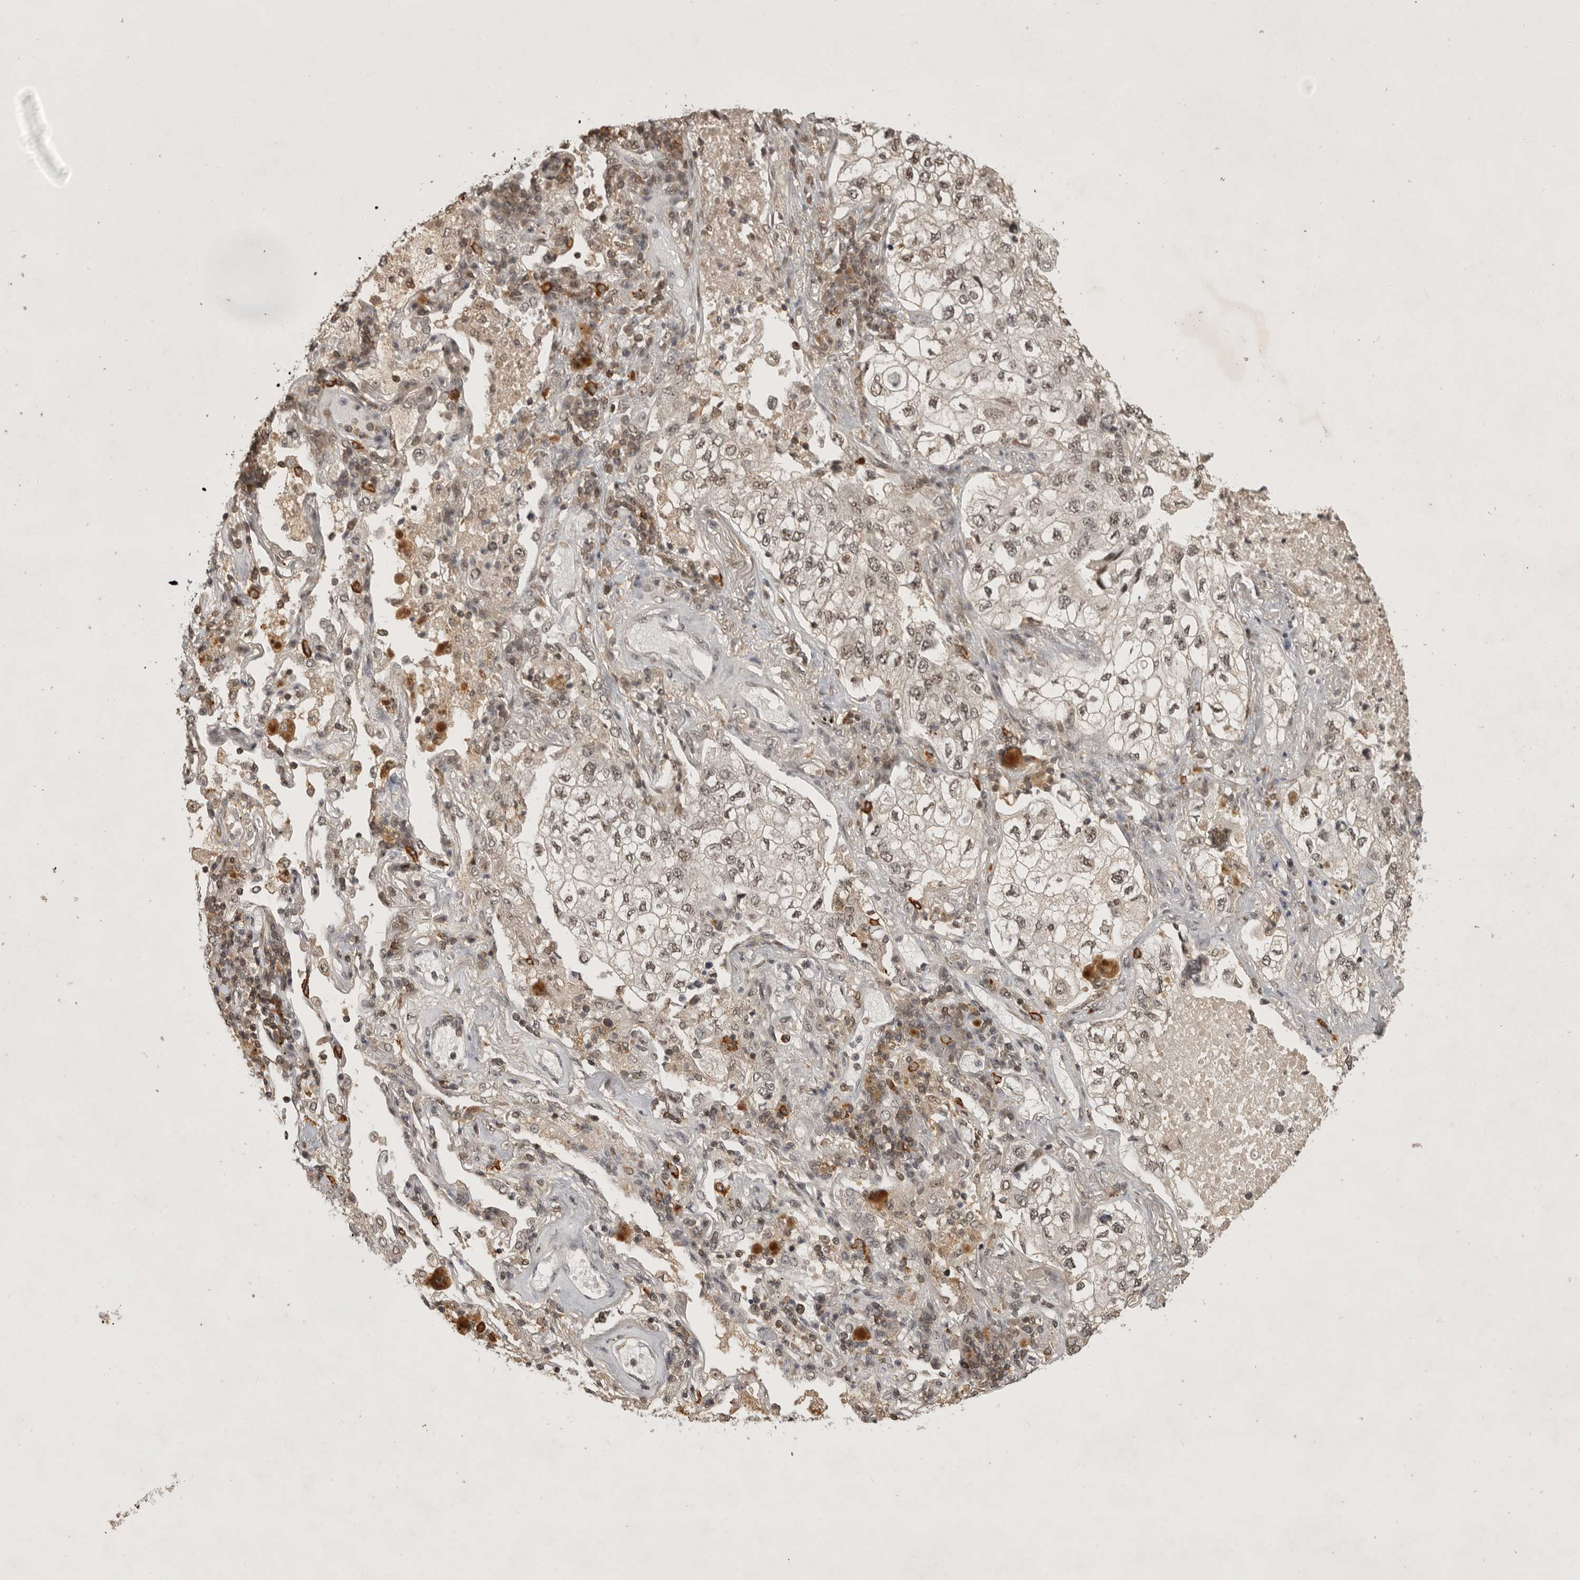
{"staining": {"intensity": "weak", "quantity": ">75%", "location": "nuclear"}, "tissue": "lung cancer", "cell_type": "Tumor cells", "image_type": "cancer", "snomed": [{"axis": "morphology", "description": "Adenocarcinoma, NOS"}, {"axis": "topography", "description": "Lung"}], "caption": "This is a photomicrograph of IHC staining of lung cancer, which shows weak positivity in the nuclear of tumor cells.", "gene": "CBLL1", "patient": {"sex": "male", "age": 63}}